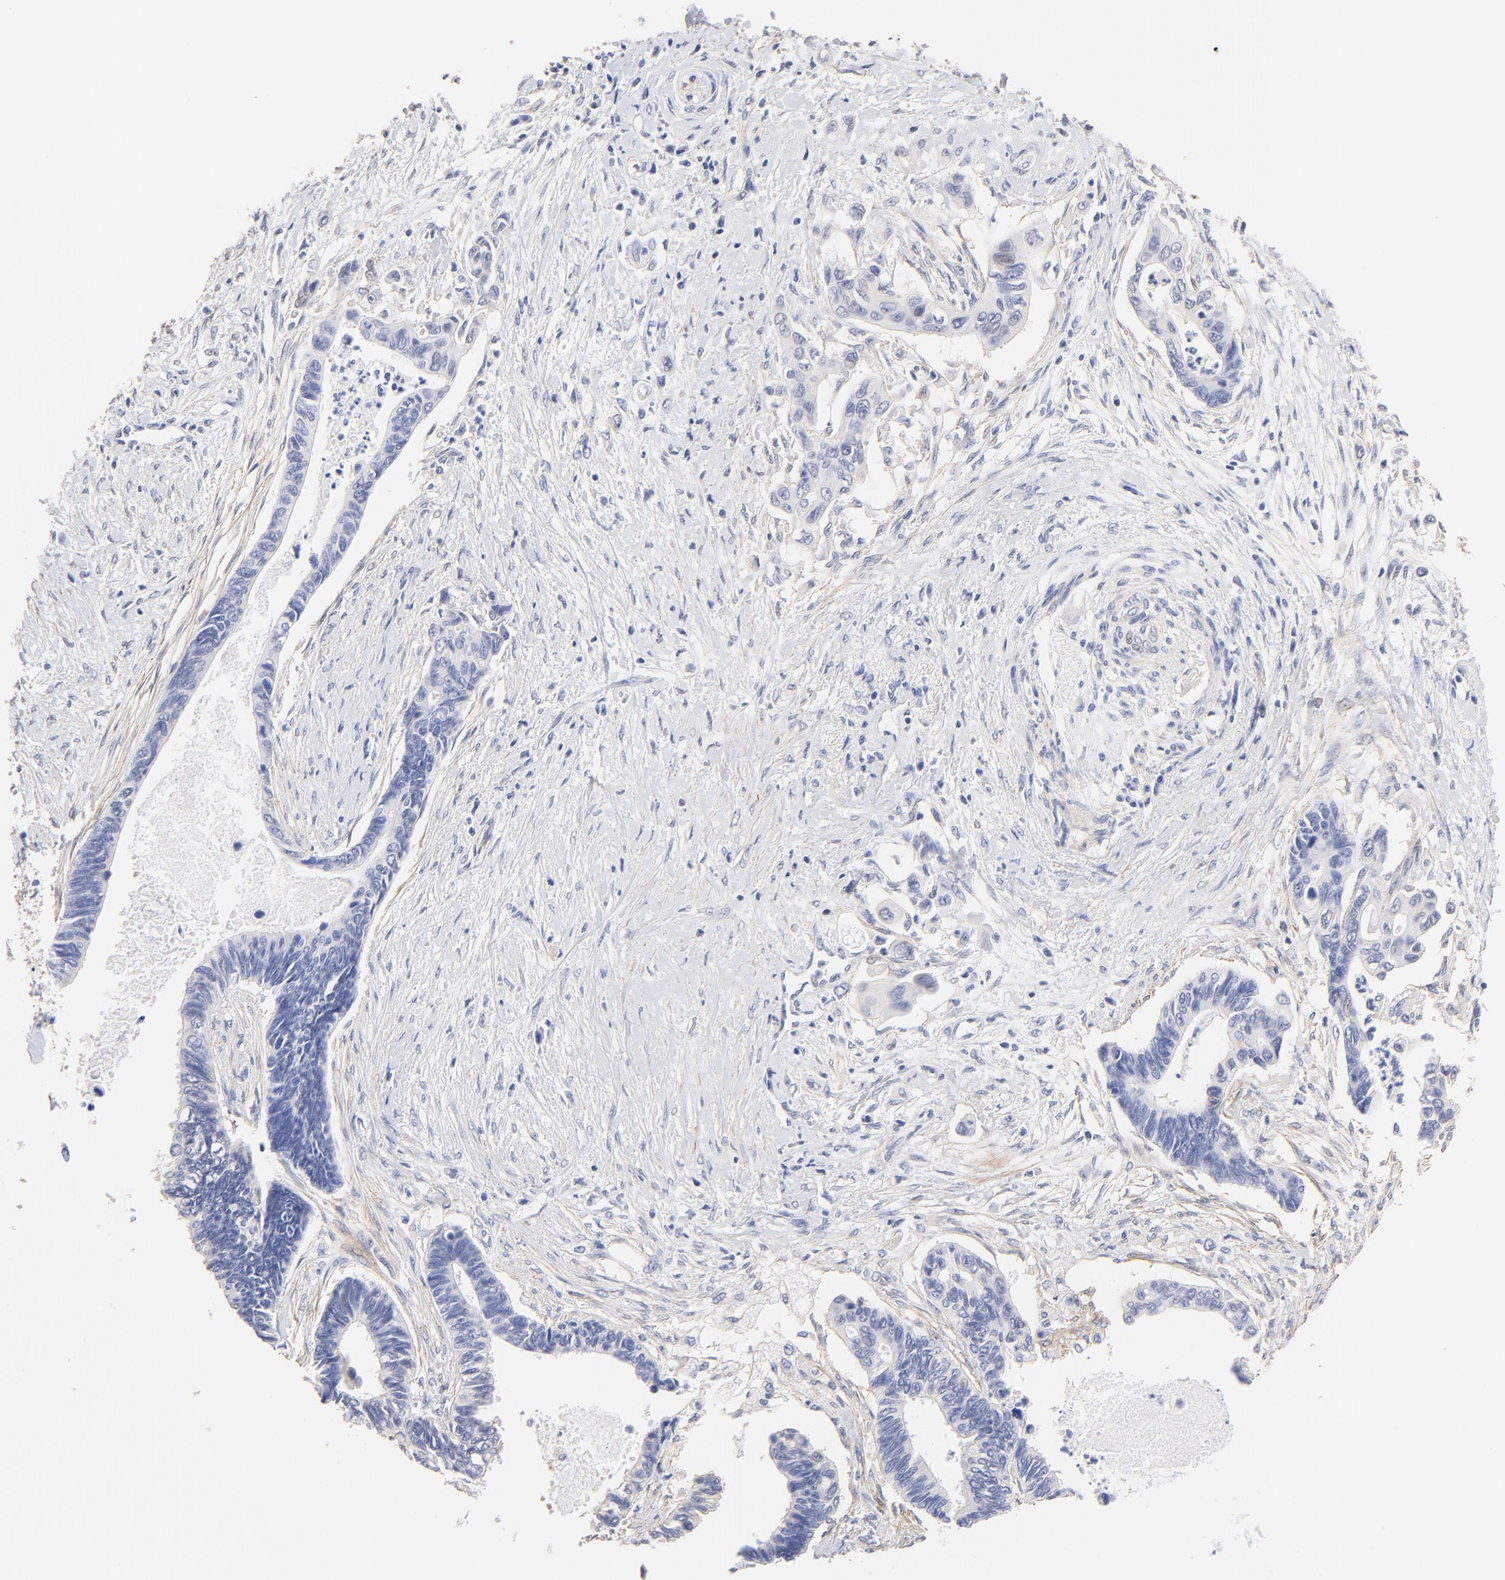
{"staining": {"intensity": "negative", "quantity": "none", "location": "none"}, "tissue": "pancreatic cancer", "cell_type": "Tumor cells", "image_type": "cancer", "snomed": [{"axis": "morphology", "description": "Adenocarcinoma, NOS"}, {"axis": "topography", "description": "Pancreas"}], "caption": "The histopathology image shows no staining of tumor cells in adenocarcinoma (pancreatic).", "gene": "ACTRT1", "patient": {"sex": "female", "age": 70}}